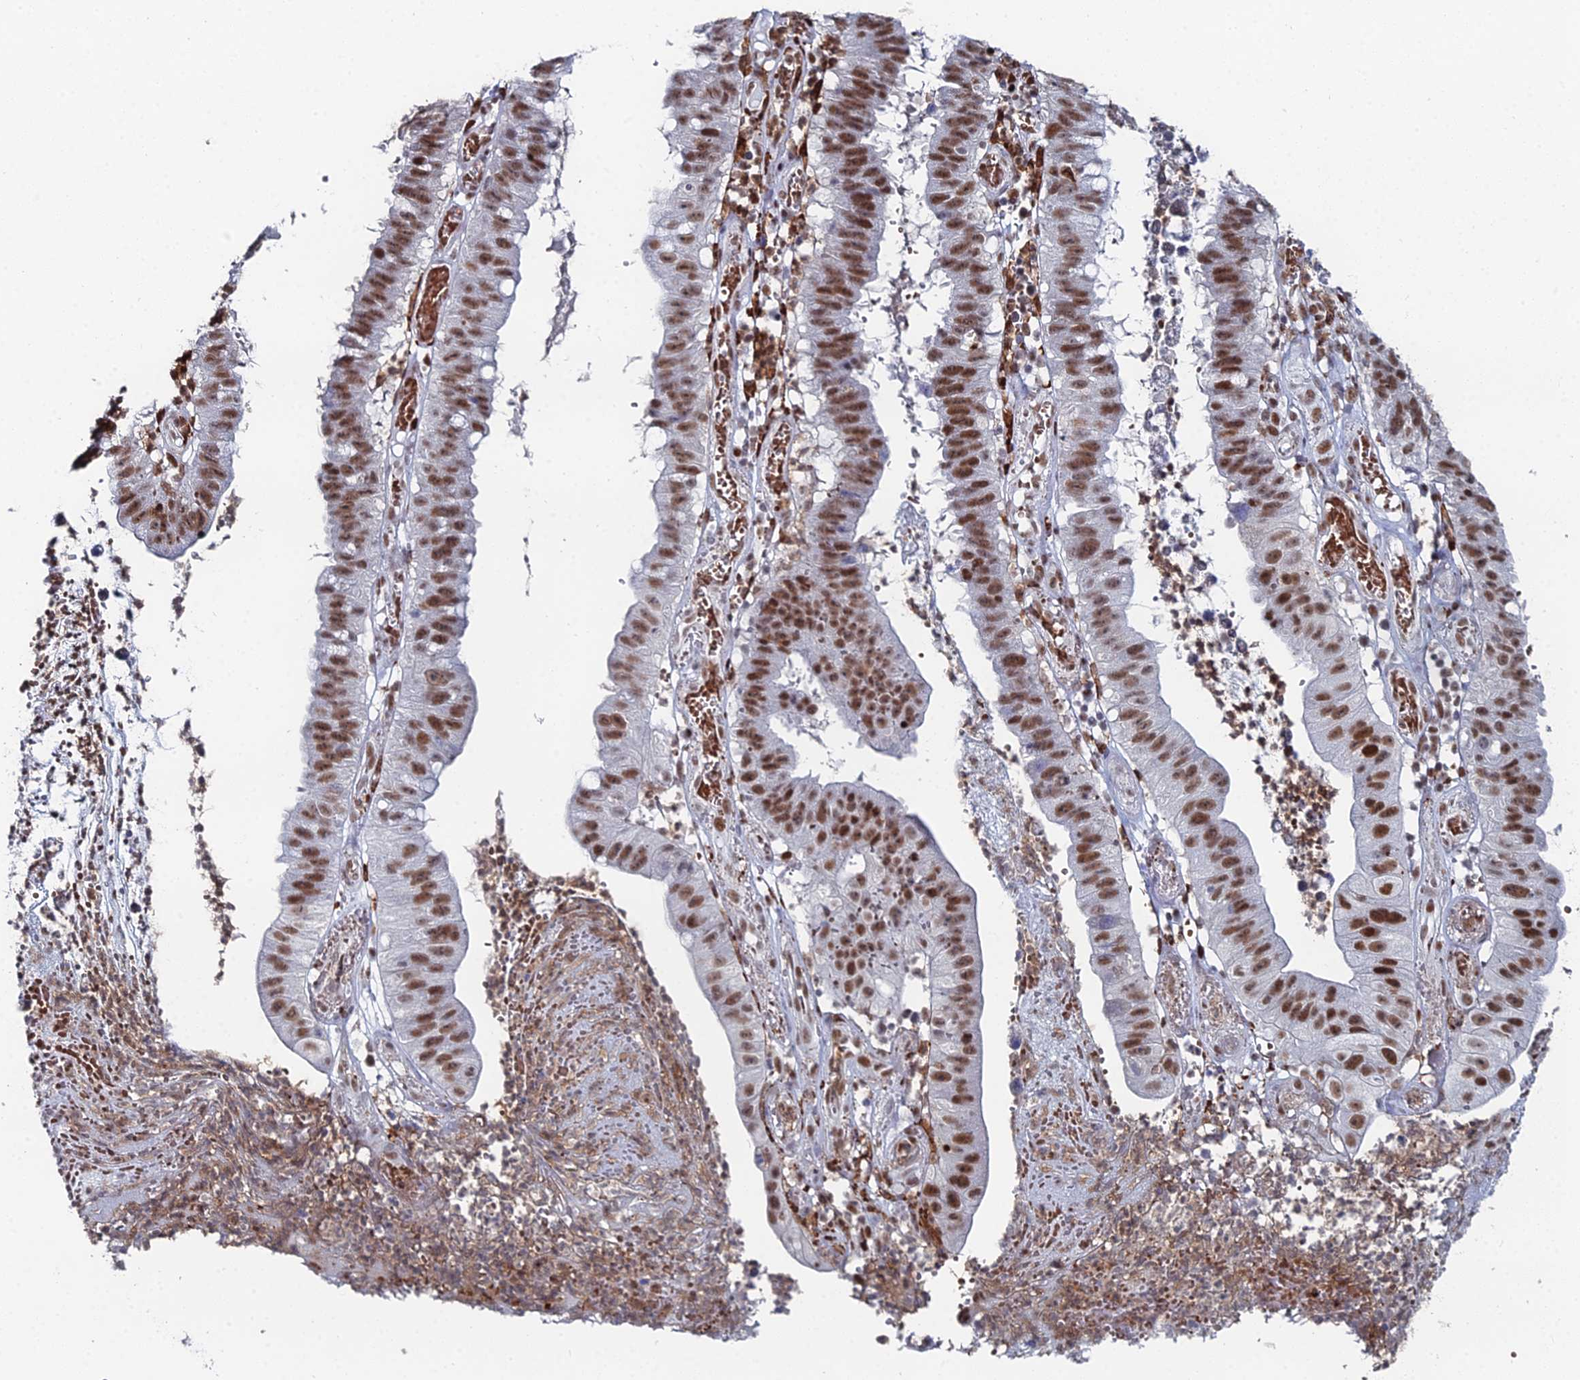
{"staining": {"intensity": "strong", "quantity": ">75%", "location": "nuclear"}, "tissue": "stomach cancer", "cell_type": "Tumor cells", "image_type": "cancer", "snomed": [{"axis": "morphology", "description": "Adenocarcinoma, NOS"}, {"axis": "topography", "description": "Stomach"}], "caption": "This micrograph displays stomach cancer stained with IHC to label a protein in brown. The nuclear of tumor cells show strong positivity for the protein. Nuclei are counter-stained blue.", "gene": "GSC2", "patient": {"sex": "male", "age": 59}}